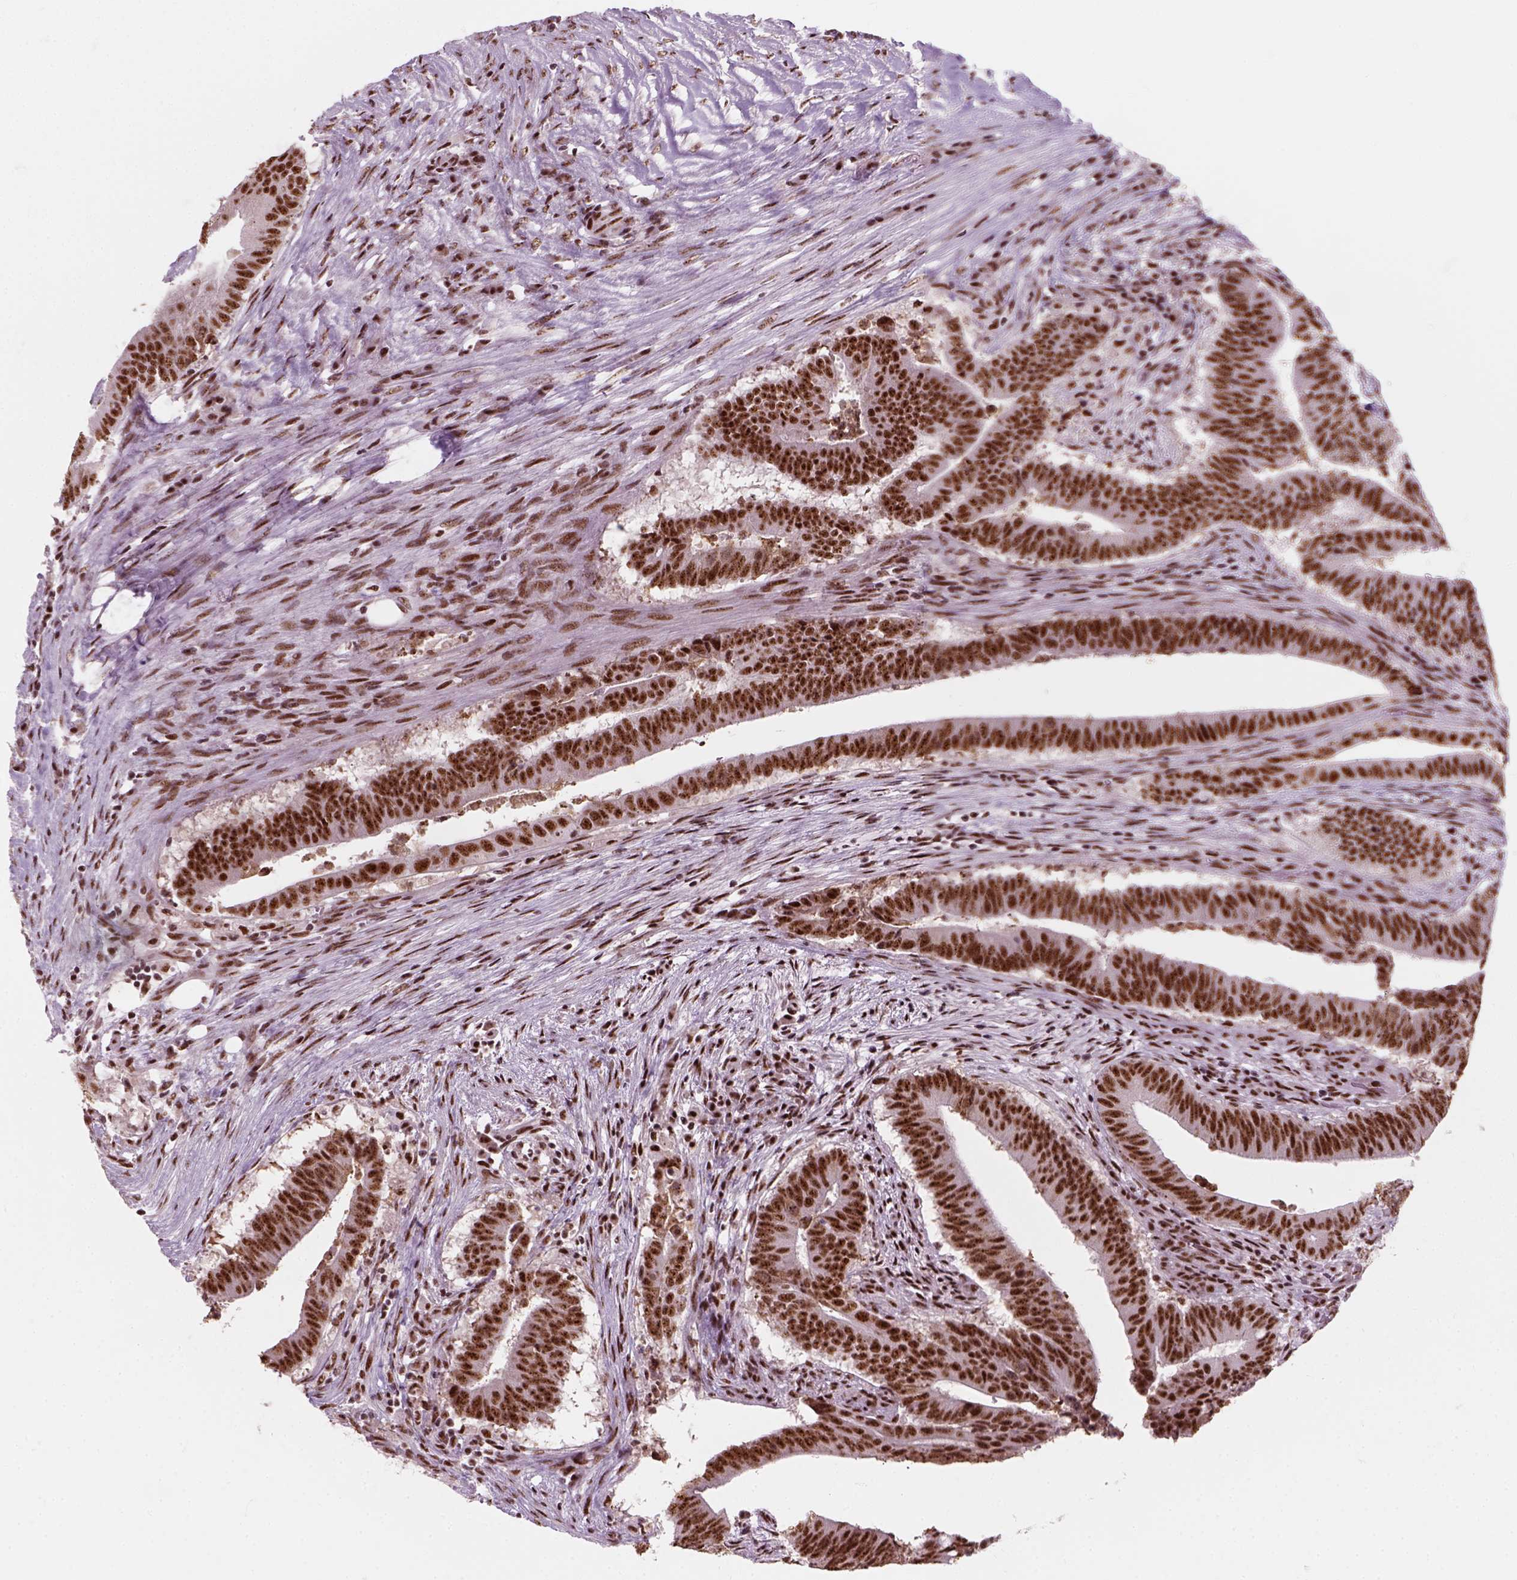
{"staining": {"intensity": "strong", "quantity": ">75%", "location": "nuclear"}, "tissue": "colorectal cancer", "cell_type": "Tumor cells", "image_type": "cancer", "snomed": [{"axis": "morphology", "description": "Adenocarcinoma, NOS"}, {"axis": "topography", "description": "Colon"}], "caption": "Immunohistochemical staining of adenocarcinoma (colorectal) shows strong nuclear protein staining in about >75% of tumor cells.", "gene": "GTF2F1", "patient": {"sex": "female", "age": 43}}